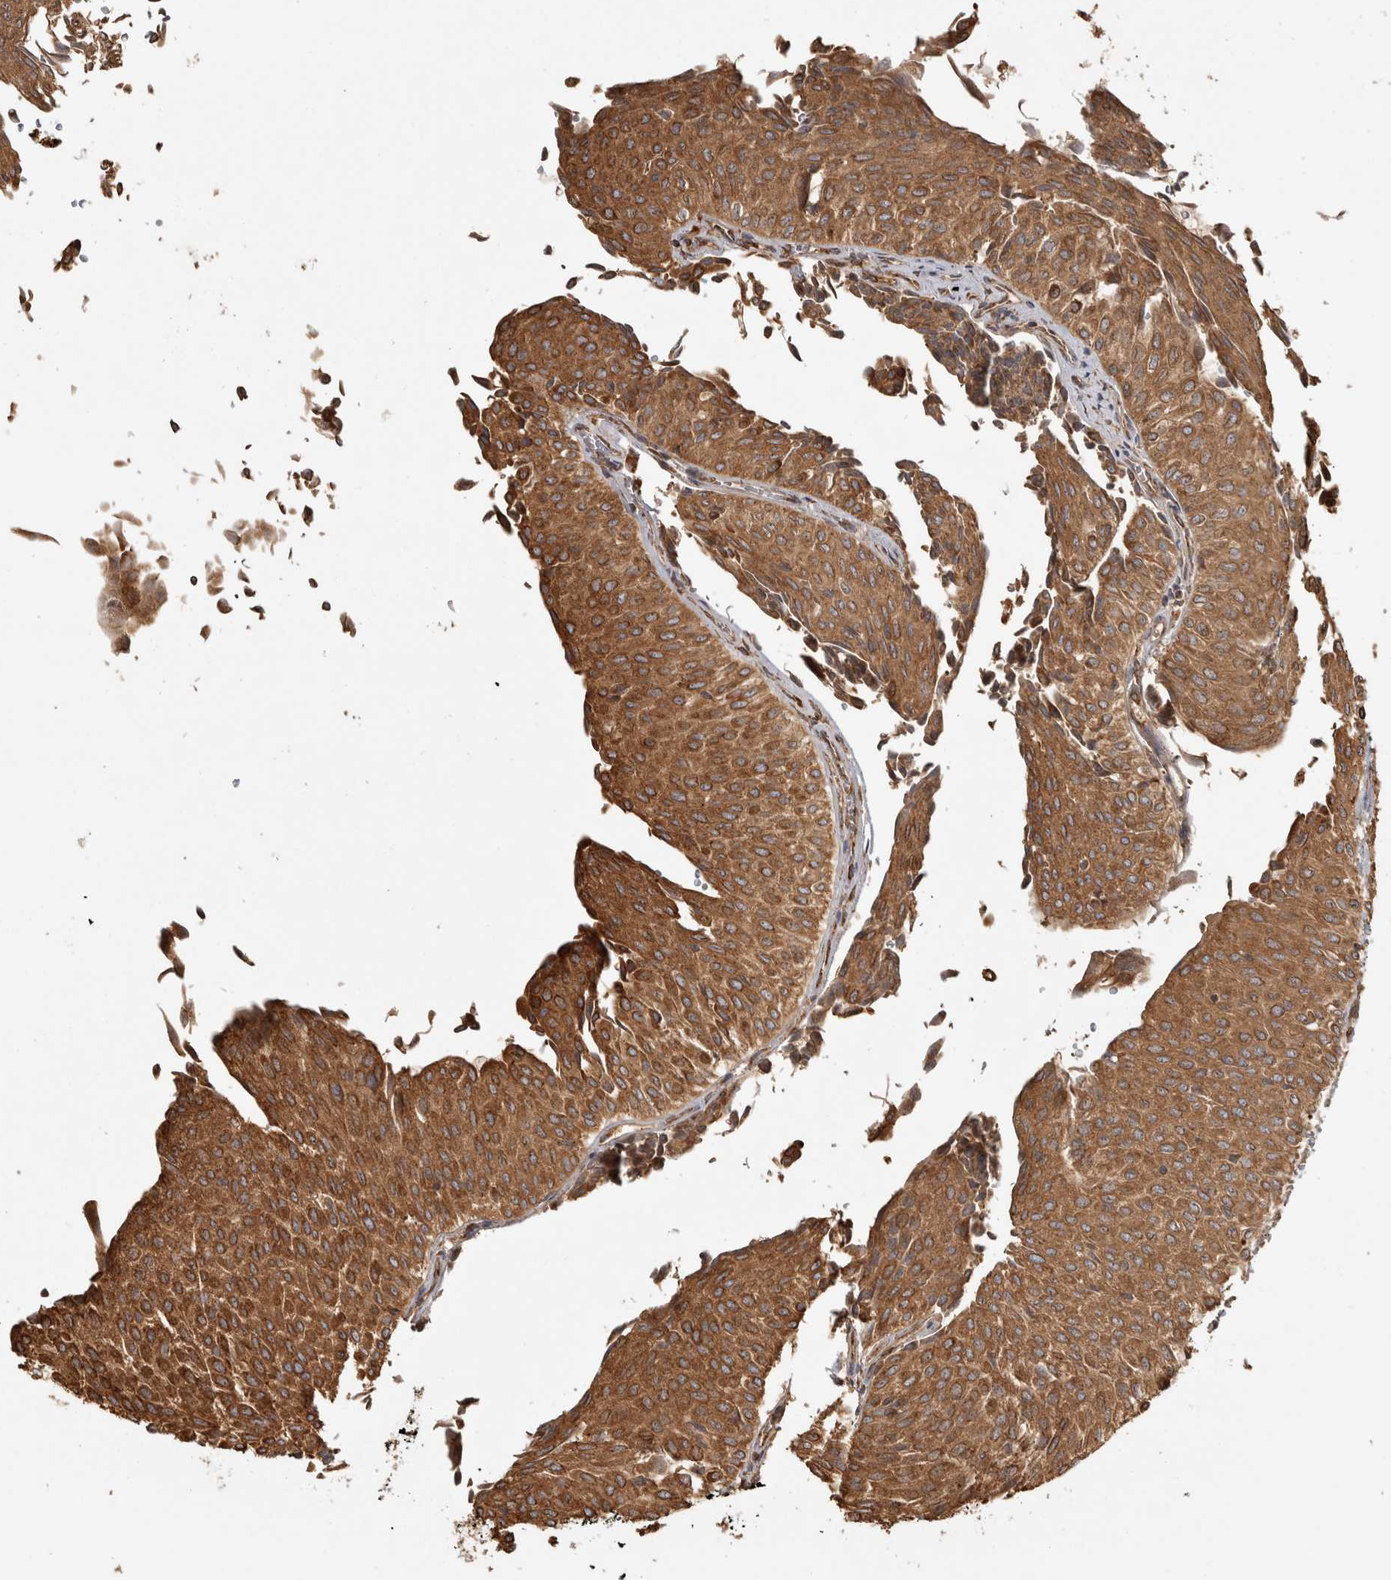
{"staining": {"intensity": "strong", "quantity": ">75%", "location": "cytoplasmic/membranous"}, "tissue": "urothelial cancer", "cell_type": "Tumor cells", "image_type": "cancer", "snomed": [{"axis": "morphology", "description": "Urothelial carcinoma, Low grade"}, {"axis": "topography", "description": "Urinary bladder"}], "caption": "Immunohistochemical staining of urothelial cancer reveals high levels of strong cytoplasmic/membranous protein positivity in about >75% of tumor cells. (Stains: DAB in brown, nuclei in blue, Microscopy: brightfield microscopy at high magnification).", "gene": "CAMSAP2", "patient": {"sex": "male", "age": 78}}